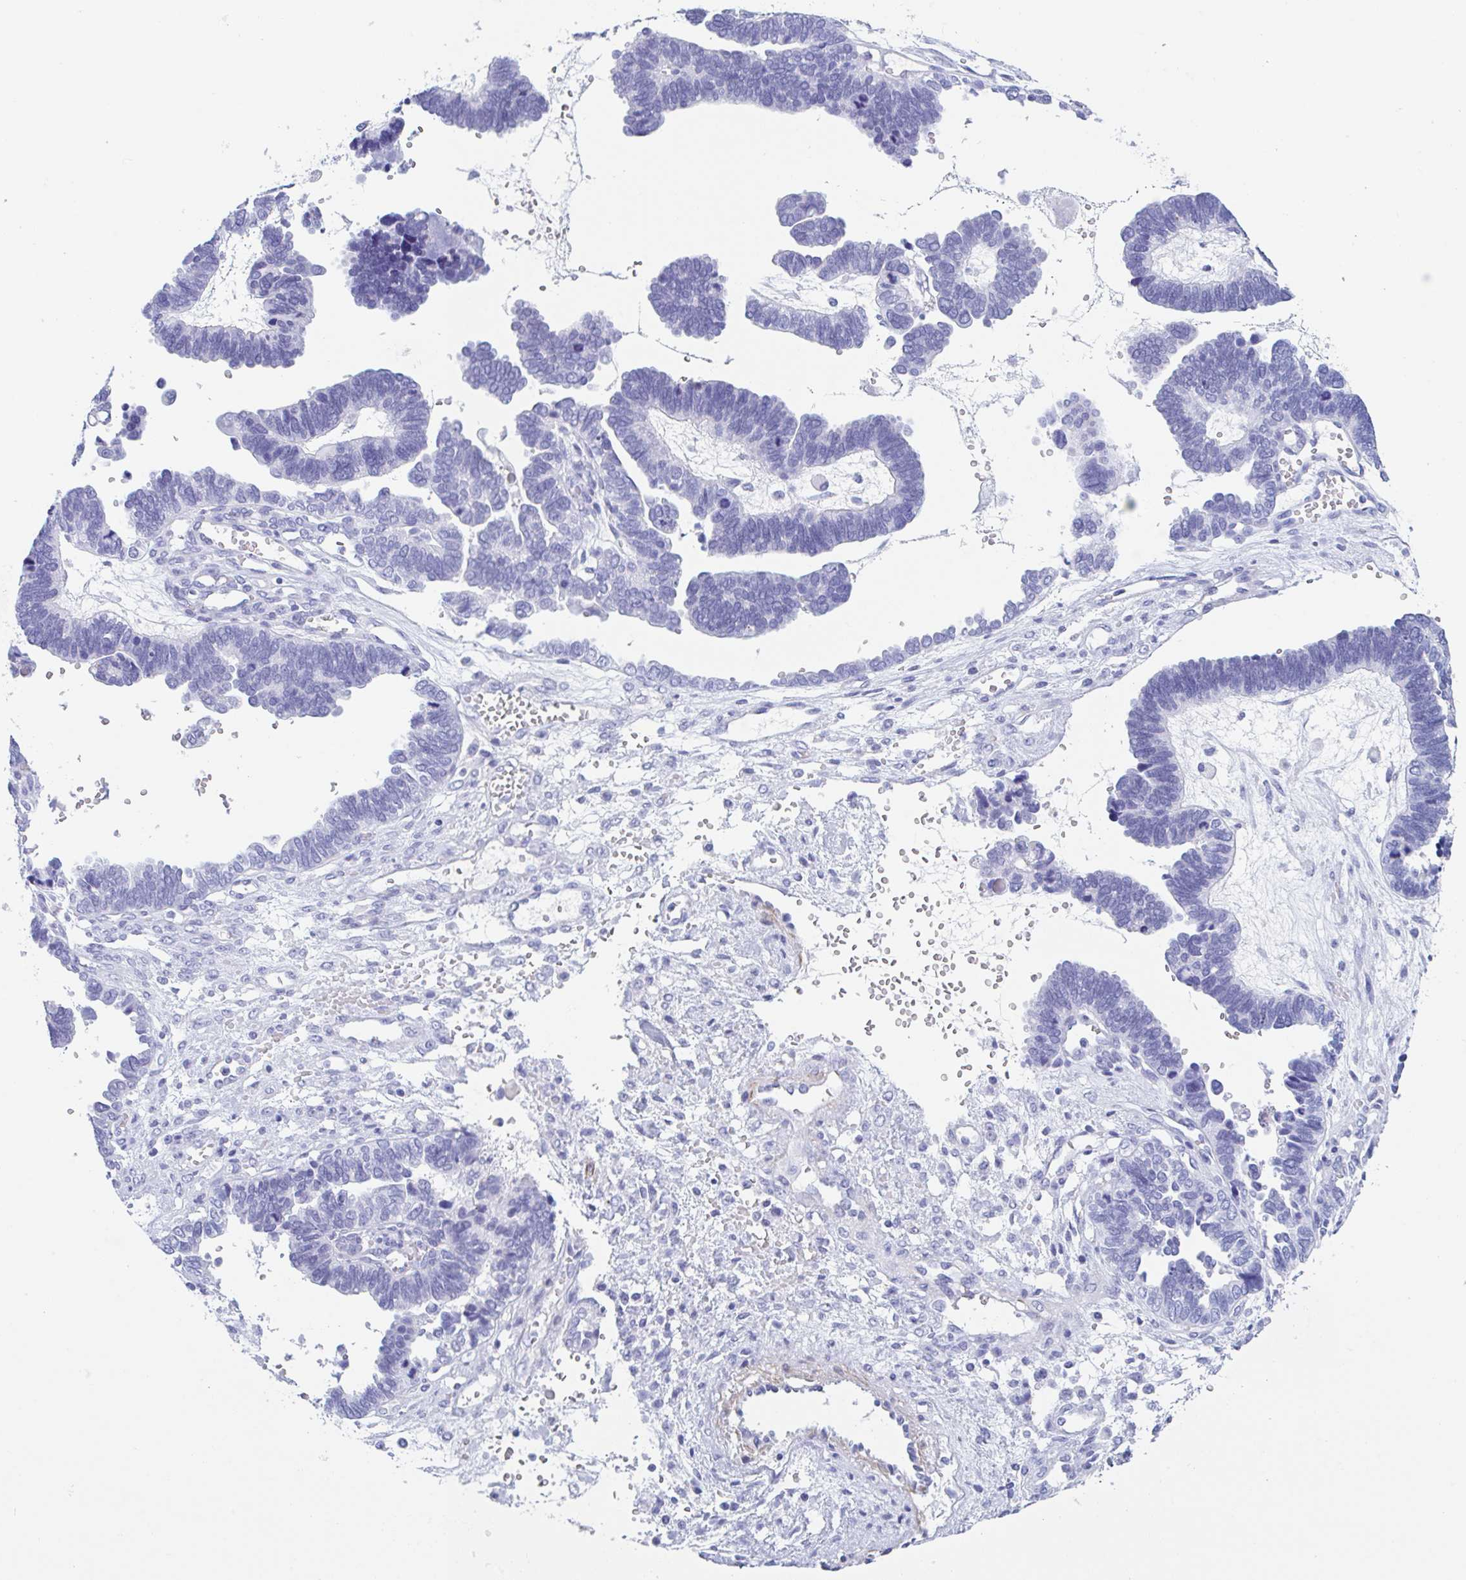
{"staining": {"intensity": "negative", "quantity": "none", "location": "none"}, "tissue": "ovarian cancer", "cell_type": "Tumor cells", "image_type": "cancer", "snomed": [{"axis": "morphology", "description": "Cystadenocarcinoma, serous, NOS"}, {"axis": "topography", "description": "Ovary"}], "caption": "There is no significant staining in tumor cells of ovarian cancer. The staining was performed using DAB (3,3'-diaminobenzidine) to visualize the protein expression in brown, while the nuclei were stained in blue with hematoxylin (Magnification: 20x).", "gene": "TAS2R41", "patient": {"sex": "female", "age": 51}}